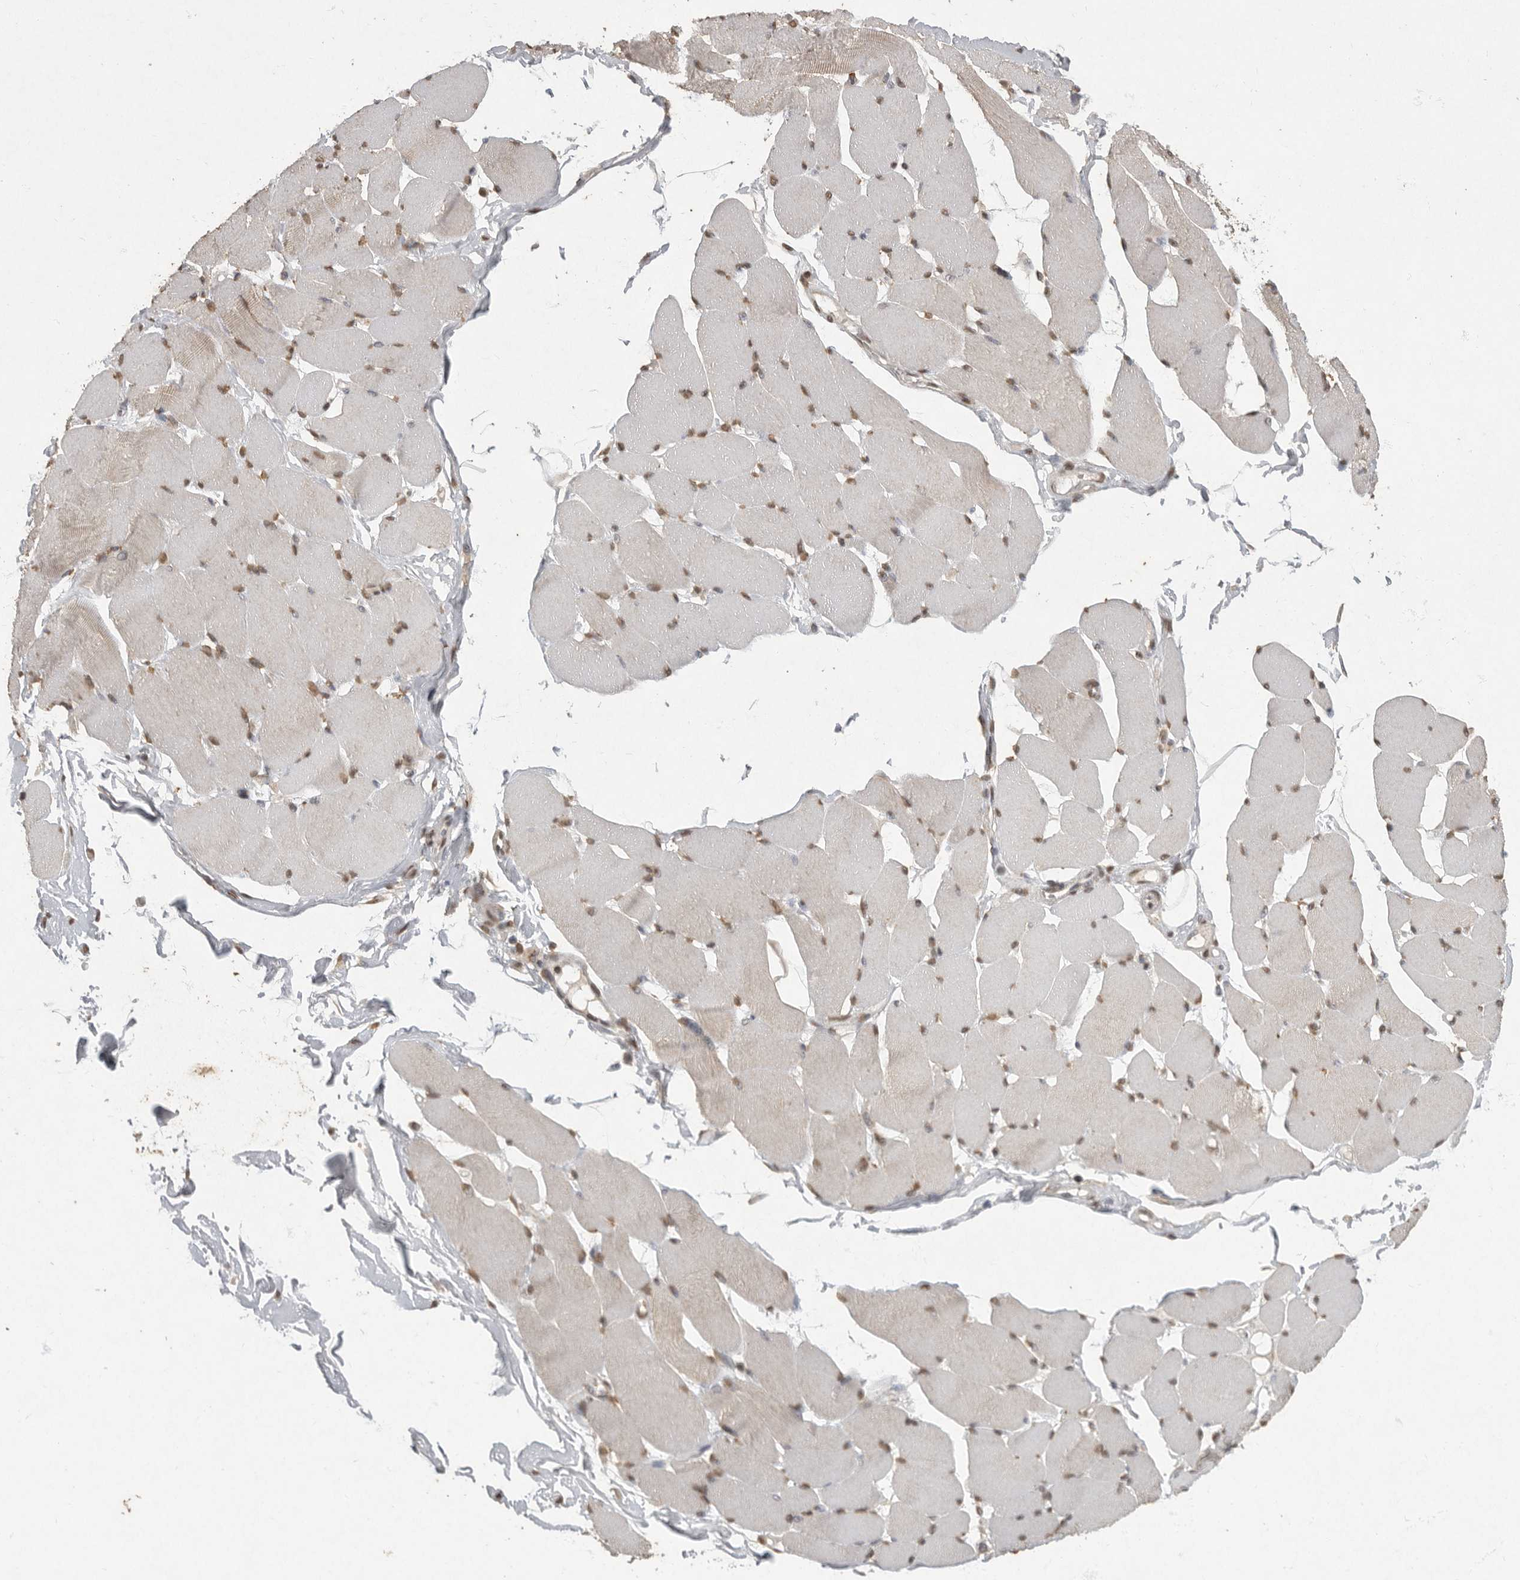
{"staining": {"intensity": "moderate", "quantity": ">75%", "location": "nuclear"}, "tissue": "skeletal muscle", "cell_type": "Myocytes", "image_type": "normal", "snomed": [{"axis": "morphology", "description": "Normal tissue, NOS"}, {"axis": "topography", "description": "Skin"}, {"axis": "topography", "description": "Skeletal muscle"}], "caption": "This histopathology image shows immunohistochemistry staining of benign human skeletal muscle, with medium moderate nuclear staining in approximately >75% of myocytes.", "gene": "NBL1", "patient": {"sex": "male", "age": 83}}